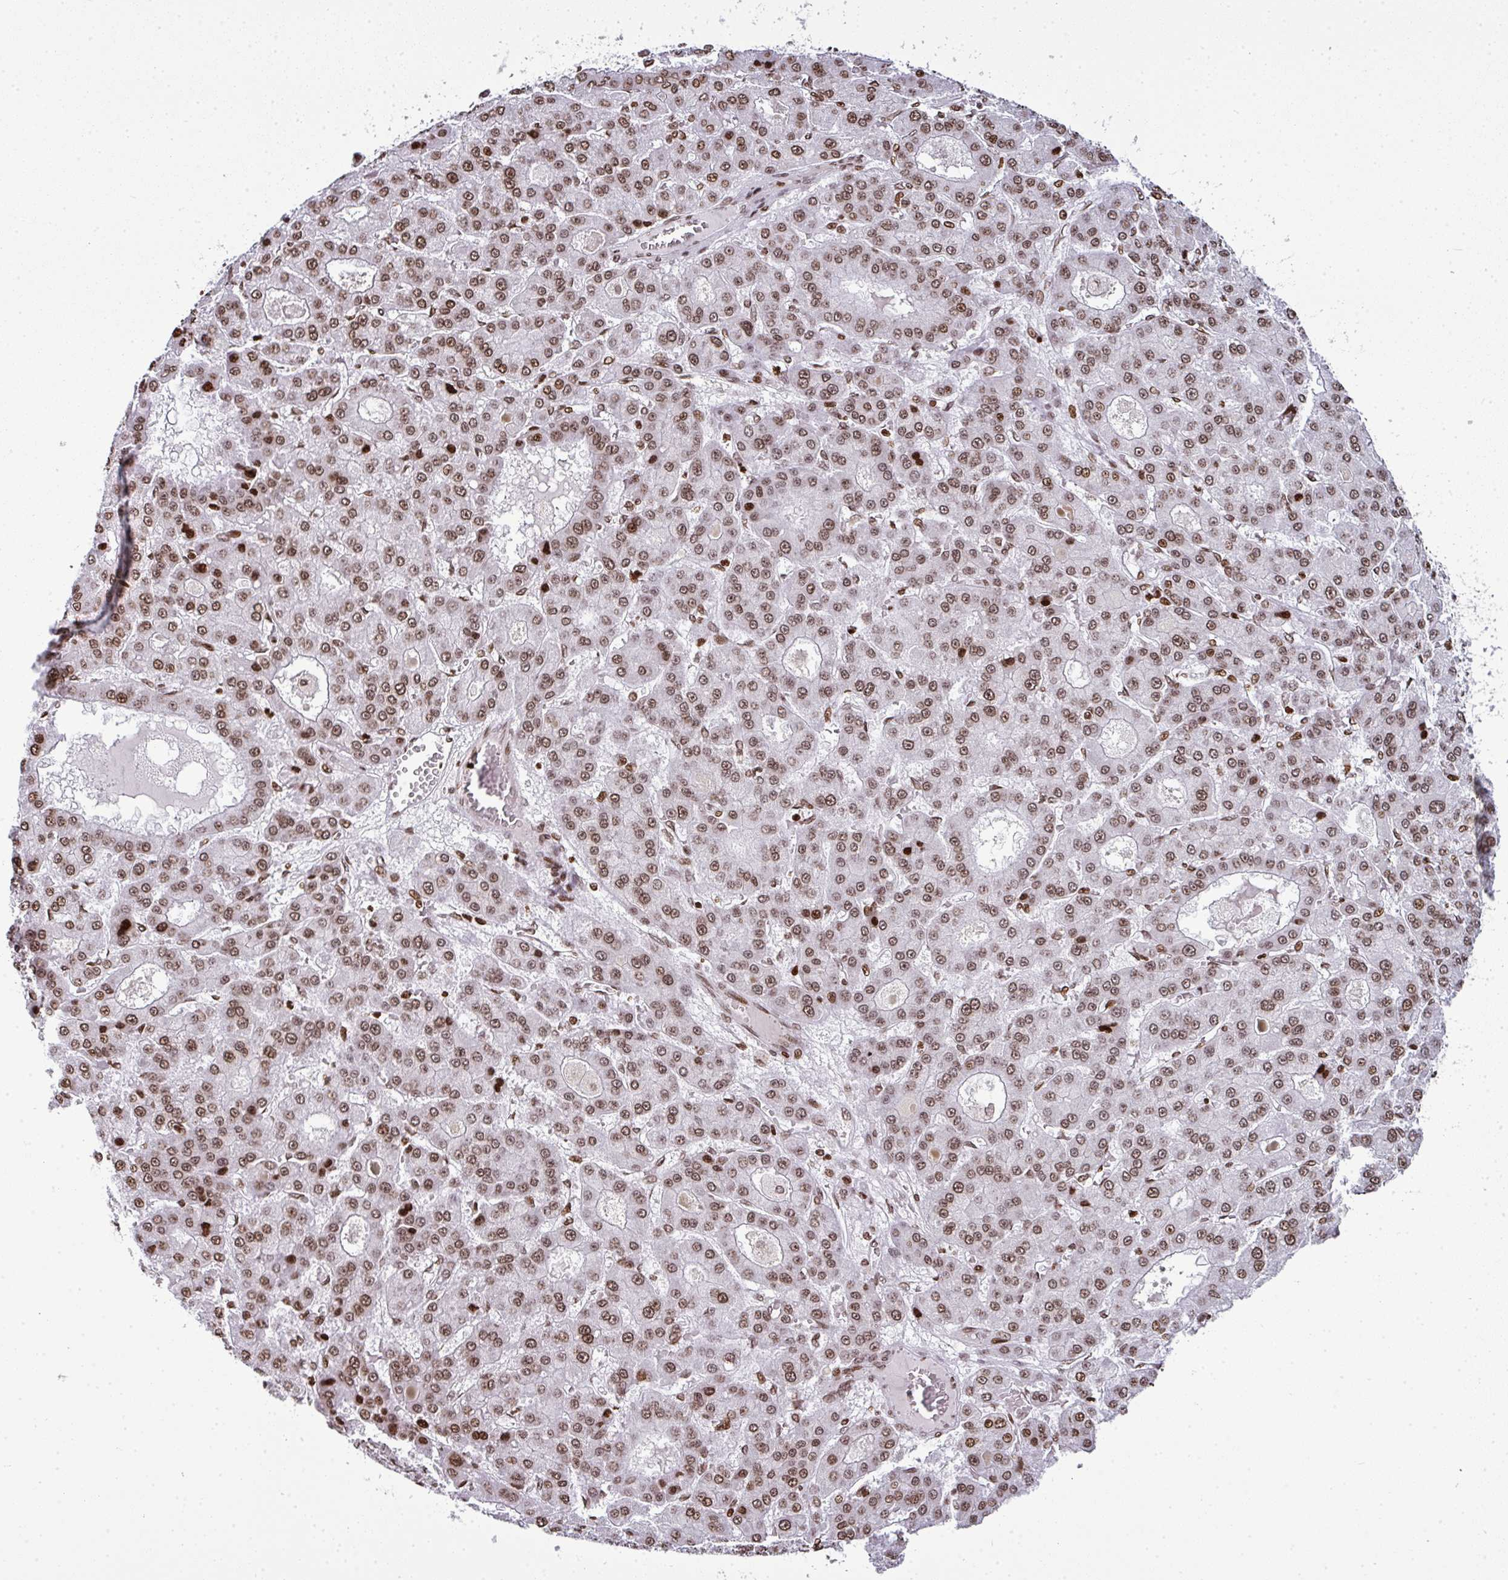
{"staining": {"intensity": "moderate", "quantity": ">75%", "location": "nuclear"}, "tissue": "liver cancer", "cell_type": "Tumor cells", "image_type": "cancer", "snomed": [{"axis": "morphology", "description": "Carcinoma, Hepatocellular, NOS"}, {"axis": "topography", "description": "Liver"}], "caption": "DAB immunohistochemical staining of human liver cancer demonstrates moderate nuclear protein positivity in about >75% of tumor cells. (DAB IHC, brown staining for protein, blue staining for nuclei).", "gene": "RASL11A", "patient": {"sex": "male", "age": 70}}